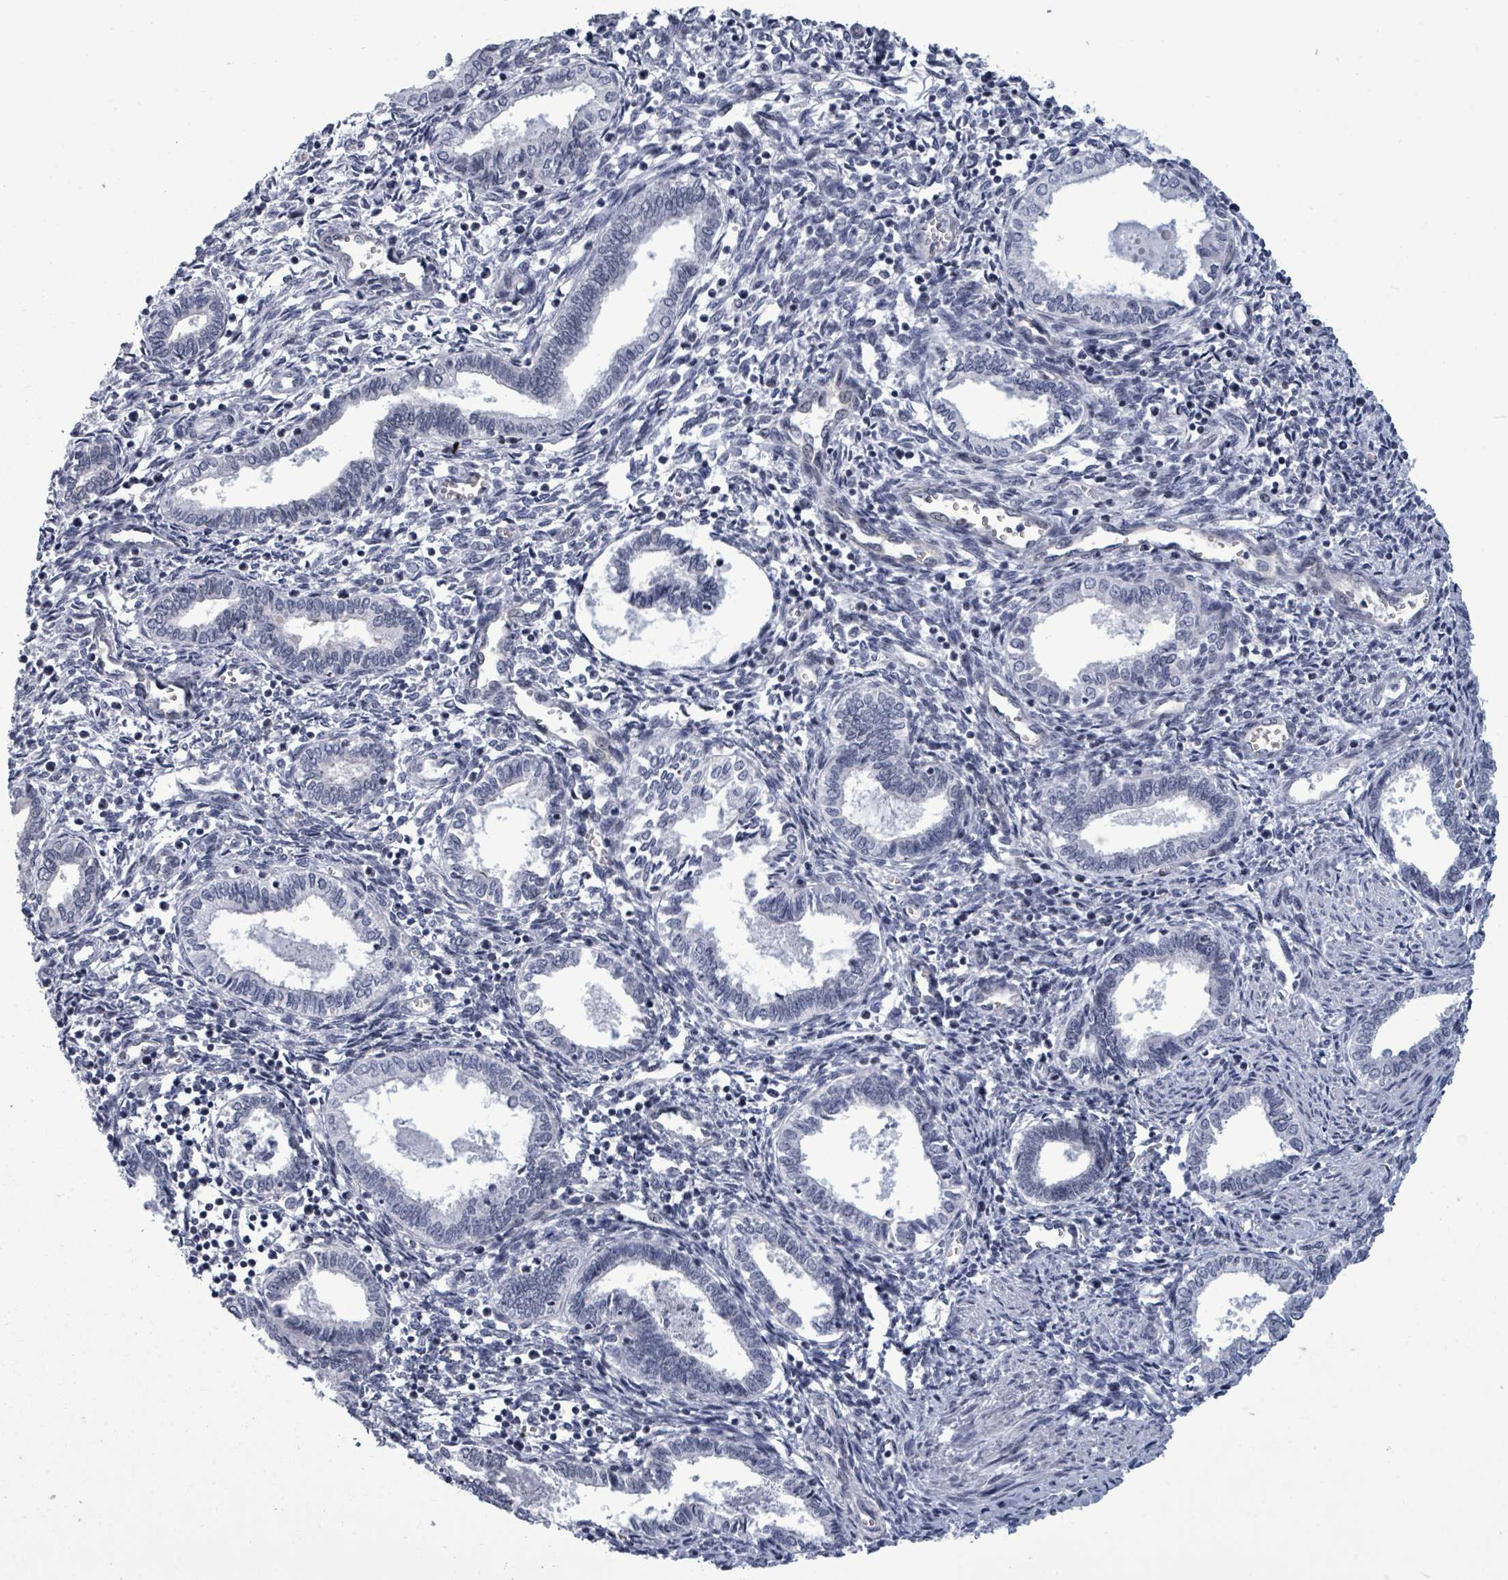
{"staining": {"intensity": "negative", "quantity": "none", "location": "none"}, "tissue": "endometrium", "cell_type": "Cells in endometrial stroma", "image_type": "normal", "snomed": [{"axis": "morphology", "description": "Normal tissue, NOS"}, {"axis": "topography", "description": "Endometrium"}], "caption": "Cells in endometrial stroma show no significant staining in unremarkable endometrium.", "gene": "BIVM", "patient": {"sex": "female", "age": 37}}